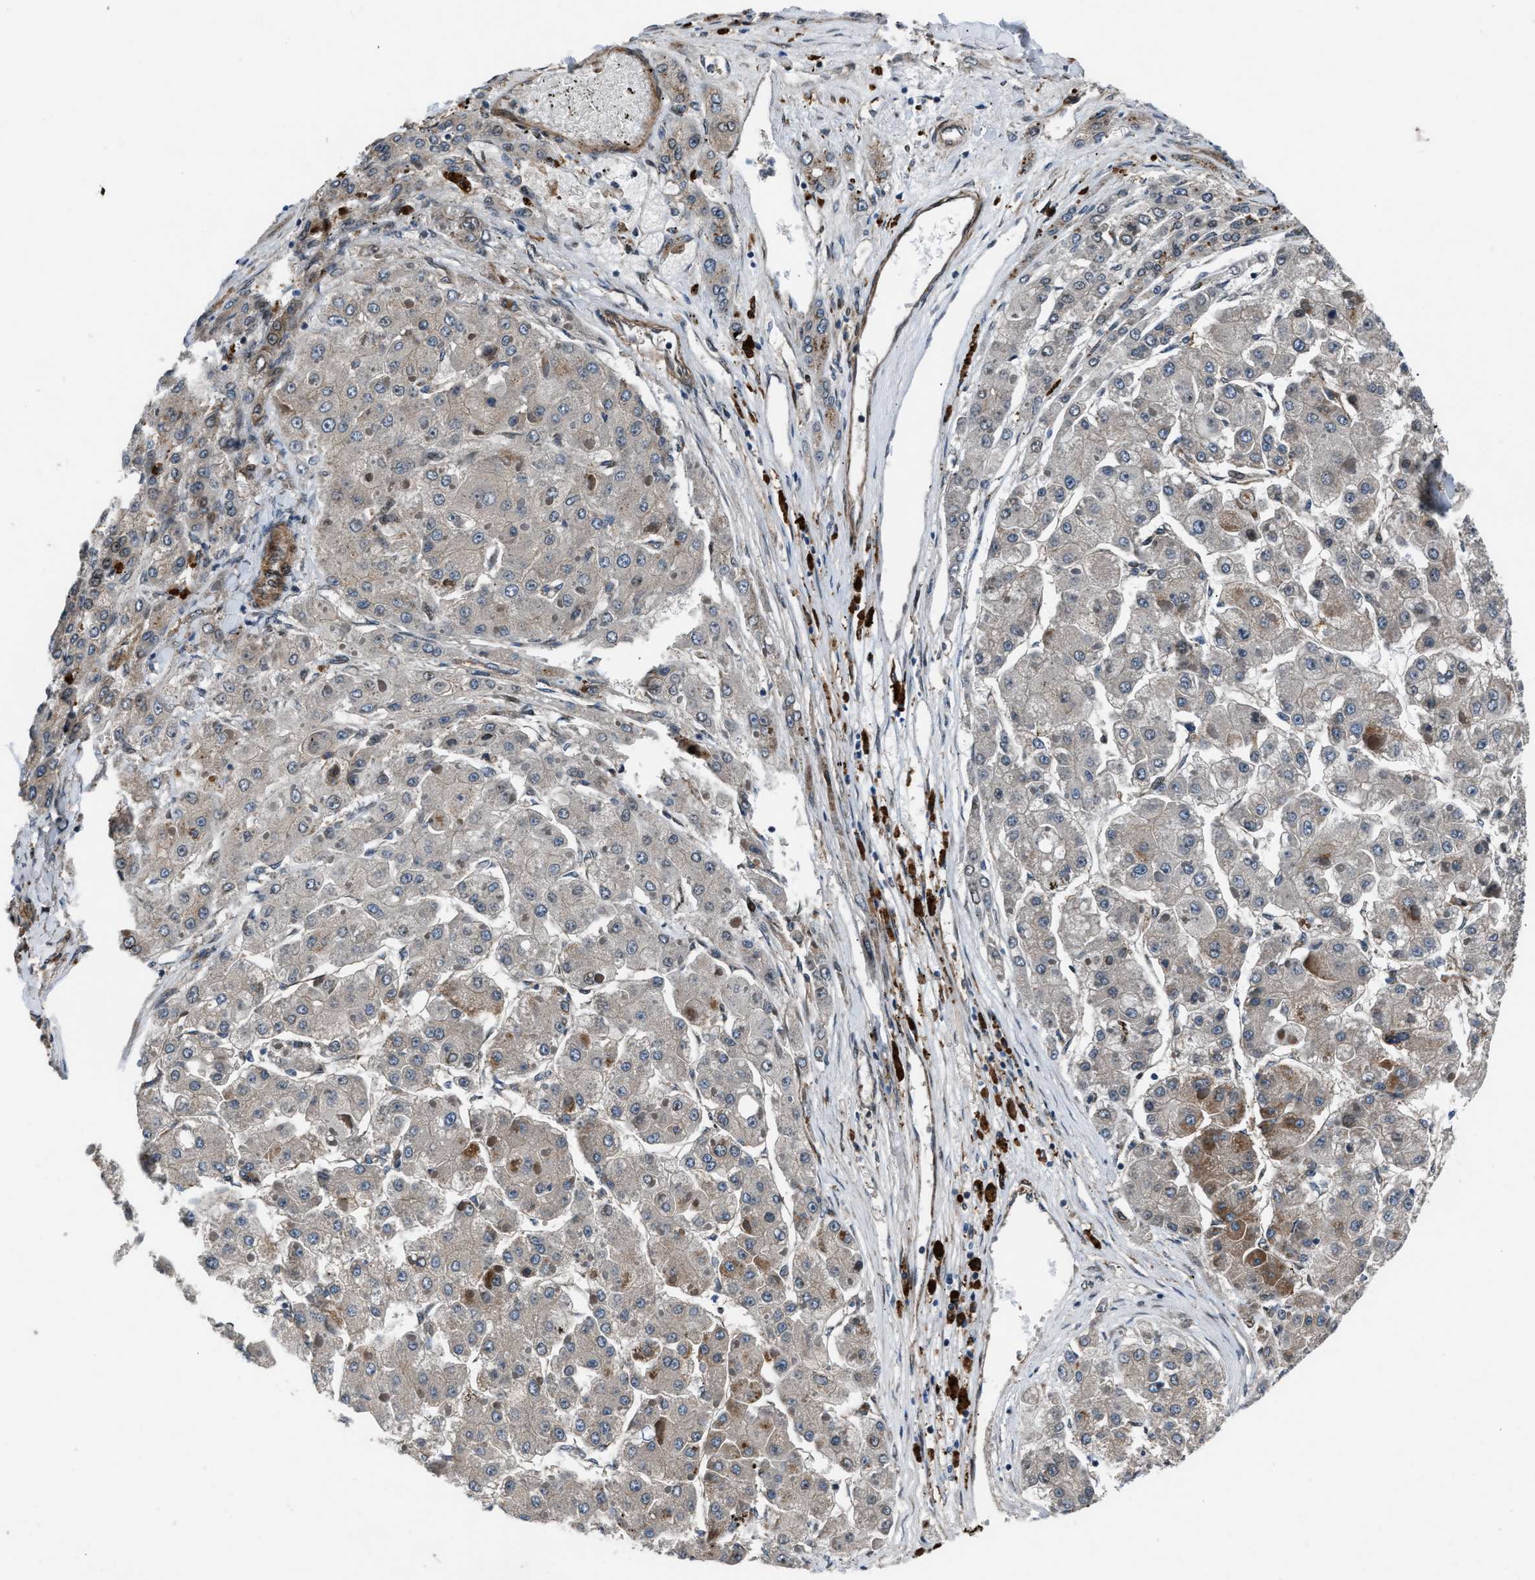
{"staining": {"intensity": "moderate", "quantity": "<25%", "location": "cytoplasmic/membranous"}, "tissue": "liver cancer", "cell_type": "Tumor cells", "image_type": "cancer", "snomed": [{"axis": "morphology", "description": "Carcinoma, Hepatocellular, NOS"}, {"axis": "topography", "description": "Liver"}], "caption": "Immunohistochemical staining of human liver hepatocellular carcinoma shows low levels of moderate cytoplasmic/membranous protein expression in about <25% of tumor cells.", "gene": "DYNC2I1", "patient": {"sex": "female", "age": 73}}